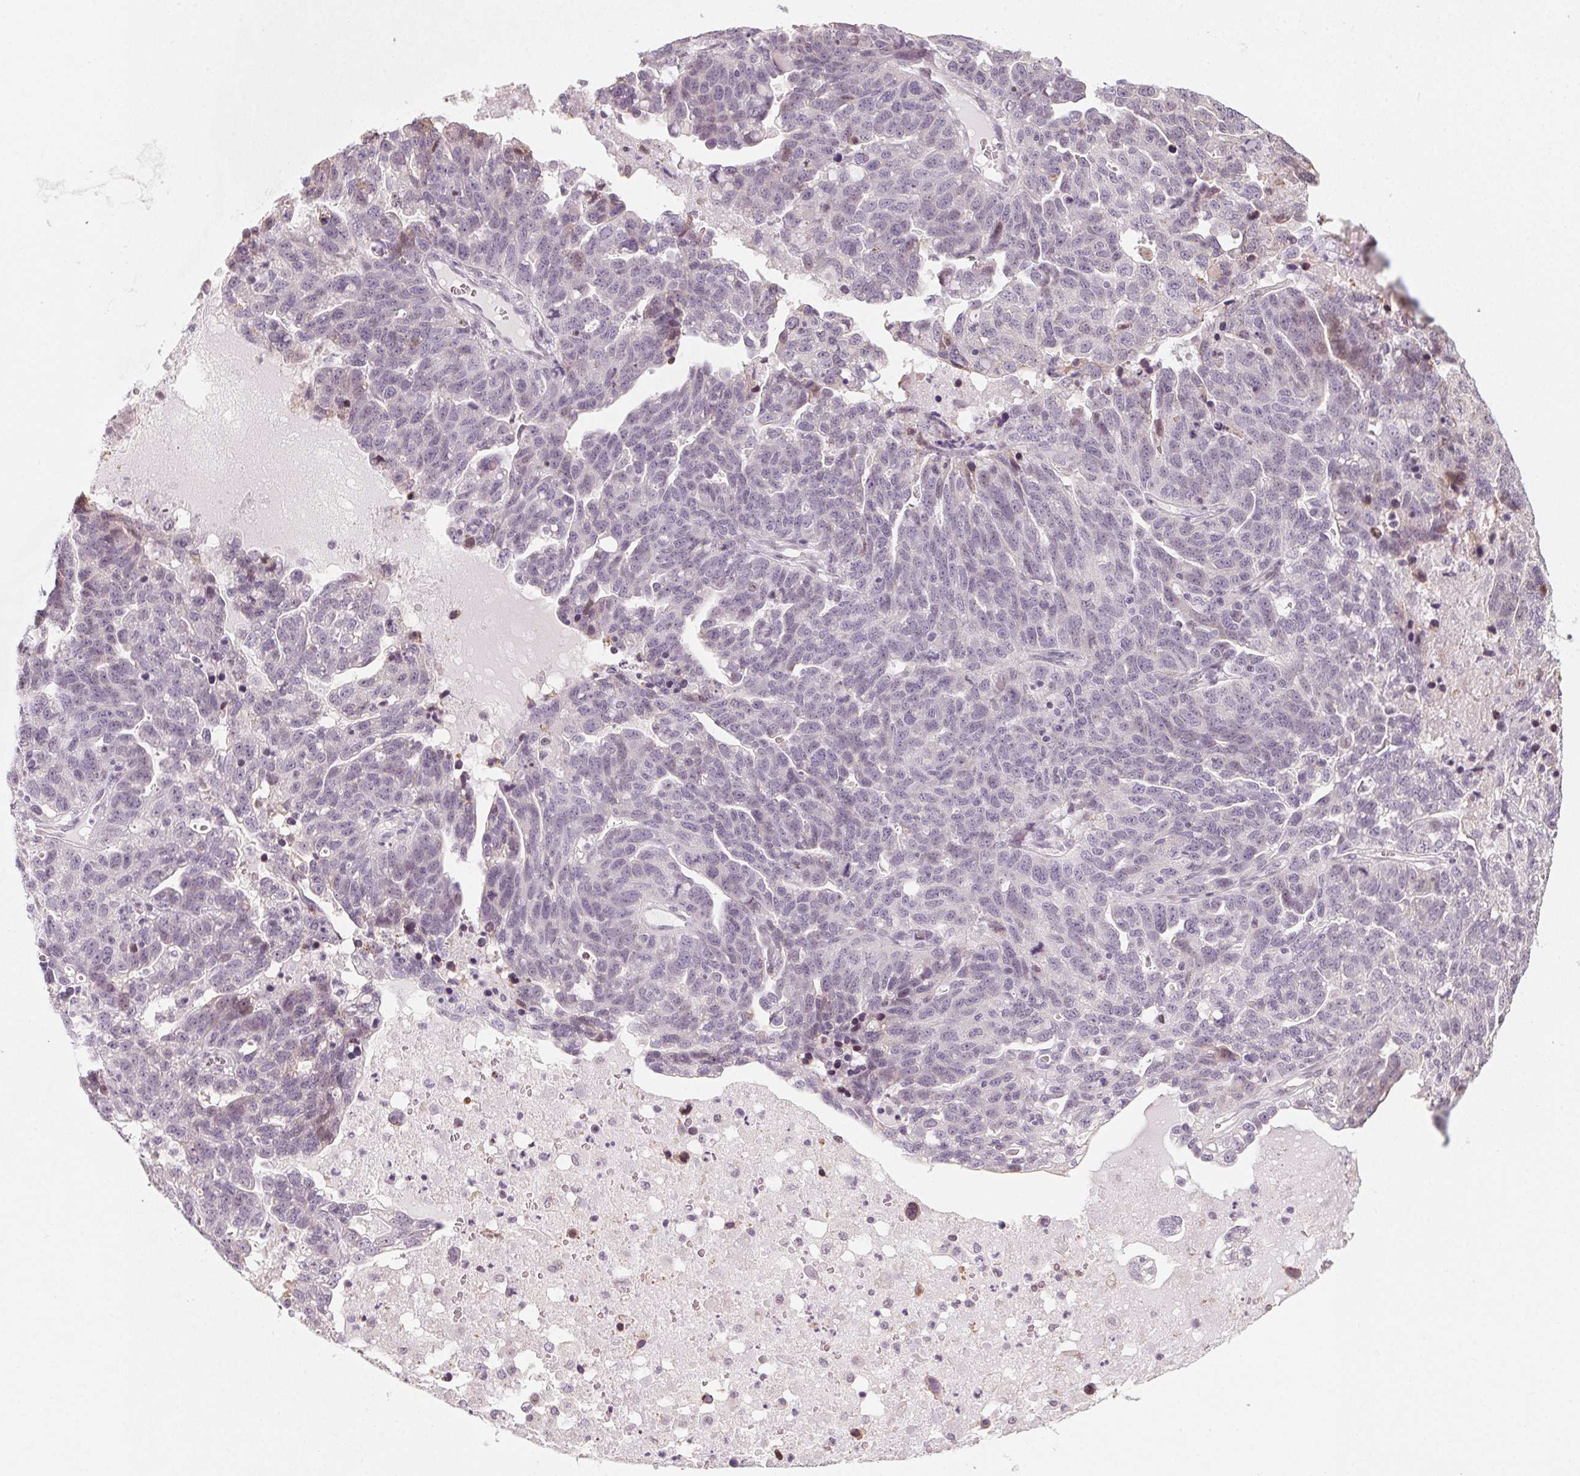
{"staining": {"intensity": "negative", "quantity": "none", "location": "none"}, "tissue": "ovarian cancer", "cell_type": "Tumor cells", "image_type": "cancer", "snomed": [{"axis": "morphology", "description": "Cystadenocarcinoma, serous, NOS"}, {"axis": "topography", "description": "Ovary"}], "caption": "High power microscopy micrograph of an IHC micrograph of ovarian cancer, revealing no significant positivity in tumor cells. The staining is performed using DAB brown chromogen with nuclei counter-stained in using hematoxylin.", "gene": "CCDC96", "patient": {"sex": "female", "age": 71}}